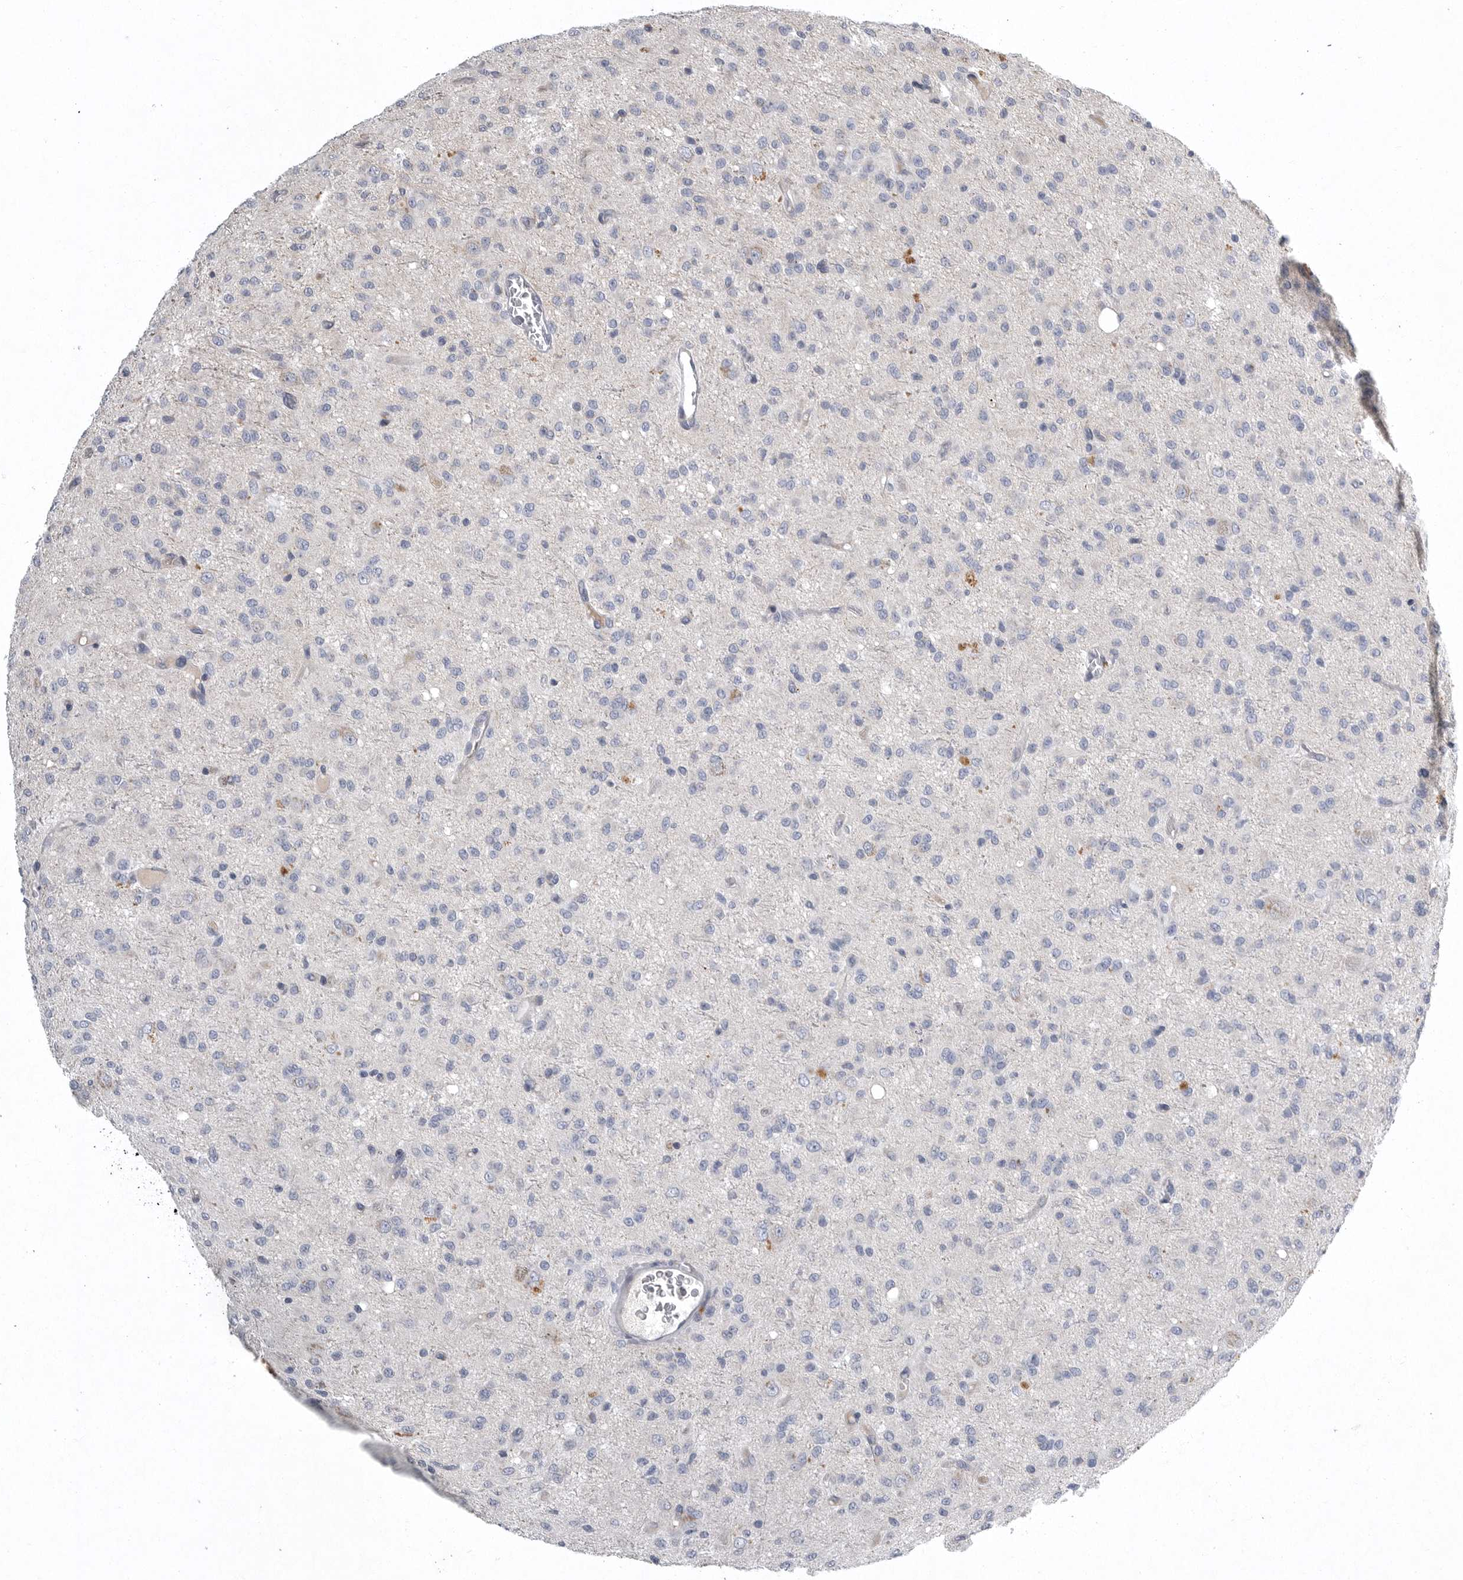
{"staining": {"intensity": "negative", "quantity": "none", "location": "none"}, "tissue": "glioma", "cell_type": "Tumor cells", "image_type": "cancer", "snomed": [{"axis": "morphology", "description": "Glioma, malignant, High grade"}, {"axis": "topography", "description": "Brain"}], "caption": "There is no significant positivity in tumor cells of glioma. (IHC, brightfield microscopy, high magnification).", "gene": "CRP", "patient": {"sex": "female", "age": 59}}